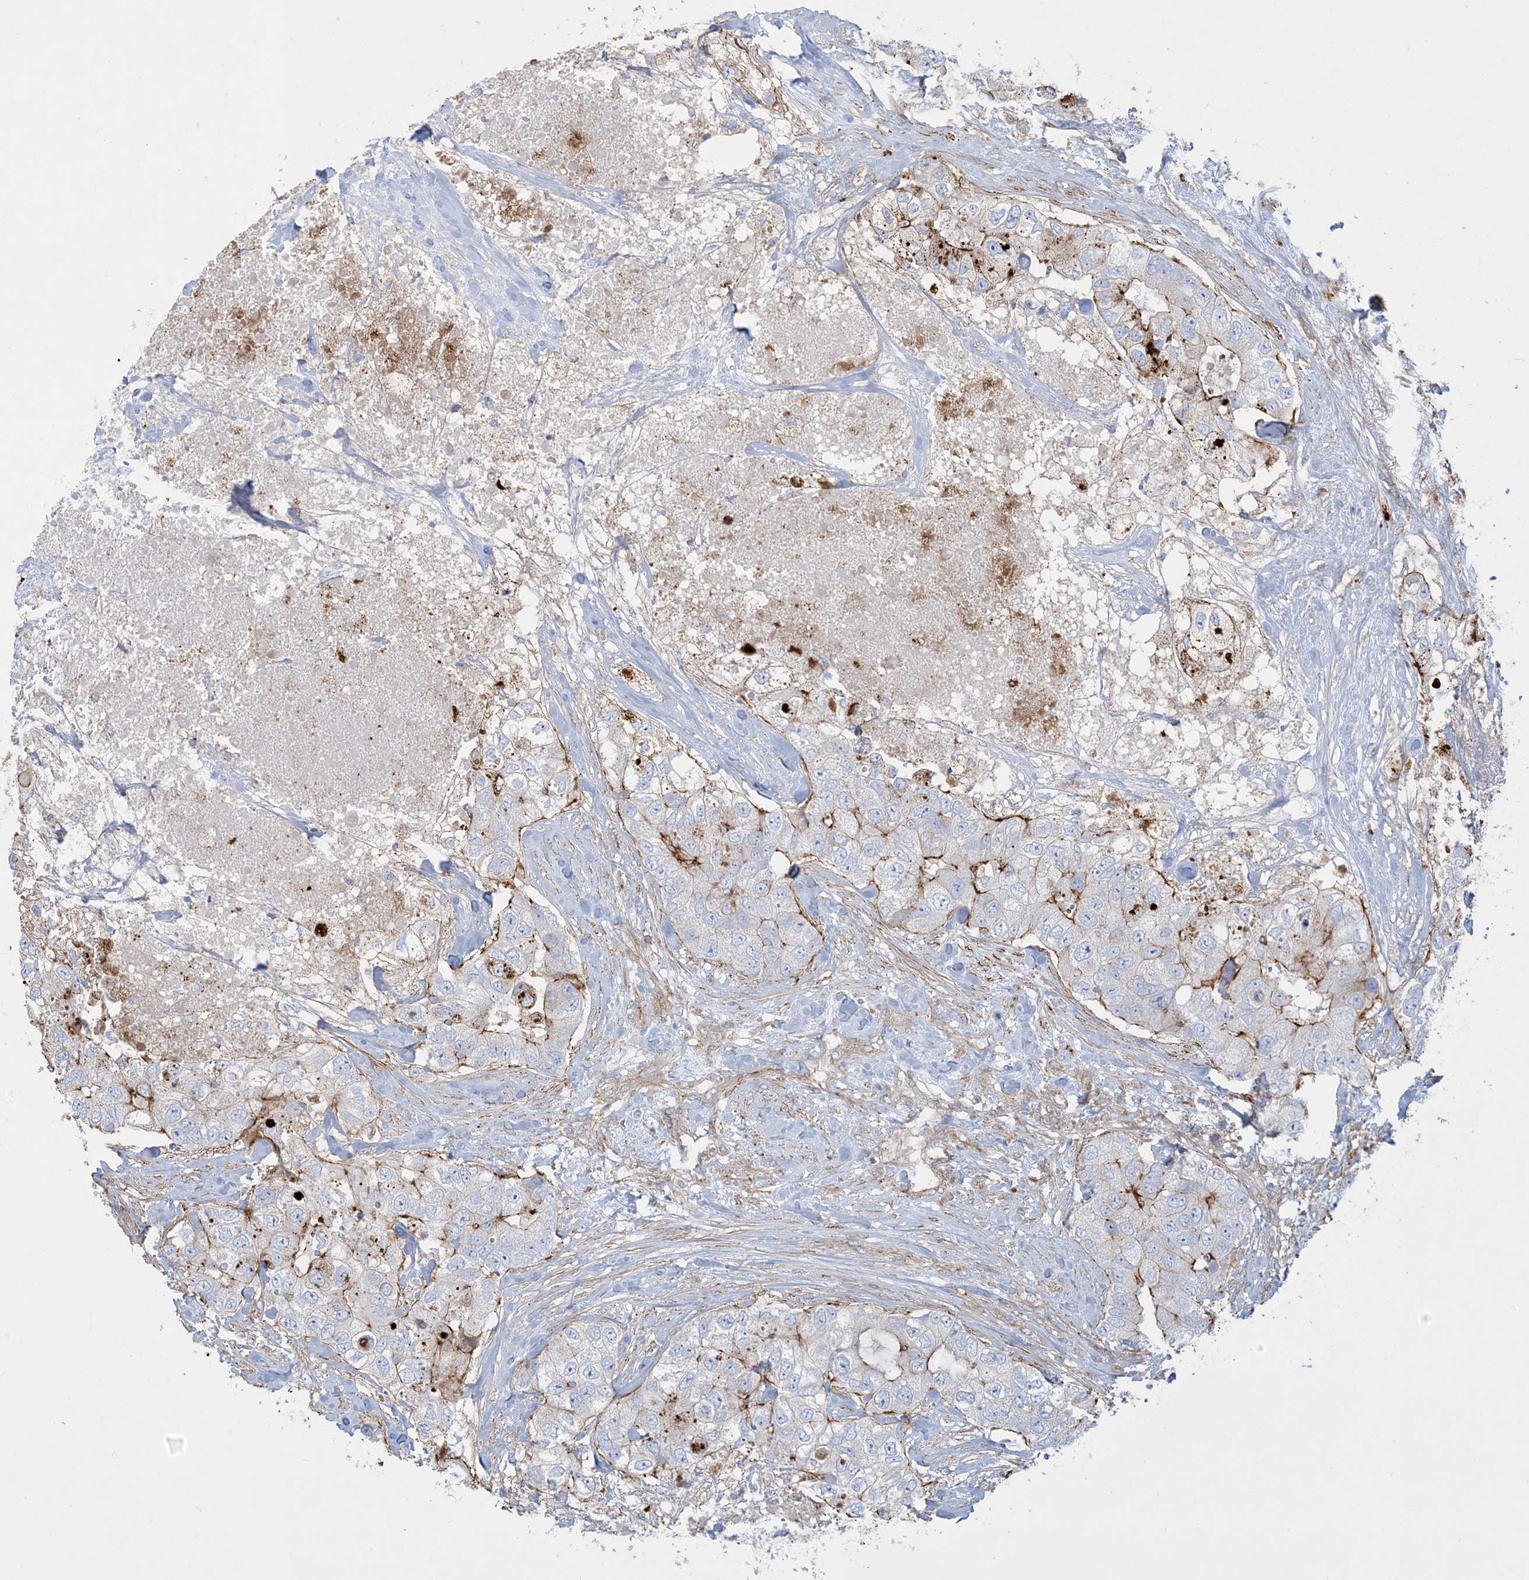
{"staining": {"intensity": "moderate", "quantity": "<25%", "location": "cytoplasmic/membranous"}, "tissue": "breast cancer", "cell_type": "Tumor cells", "image_type": "cancer", "snomed": [{"axis": "morphology", "description": "Duct carcinoma"}, {"axis": "topography", "description": "Breast"}], "caption": "Breast cancer stained with immunohistochemistry (IHC) demonstrates moderate cytoplasmic/membranous positivity in approximately <25% of tumor cells. (DAB IHC with brightfield microscopy, high magnification).", "gene": "GTF3C2", "patient": {"sex": "female", "age": 62}}